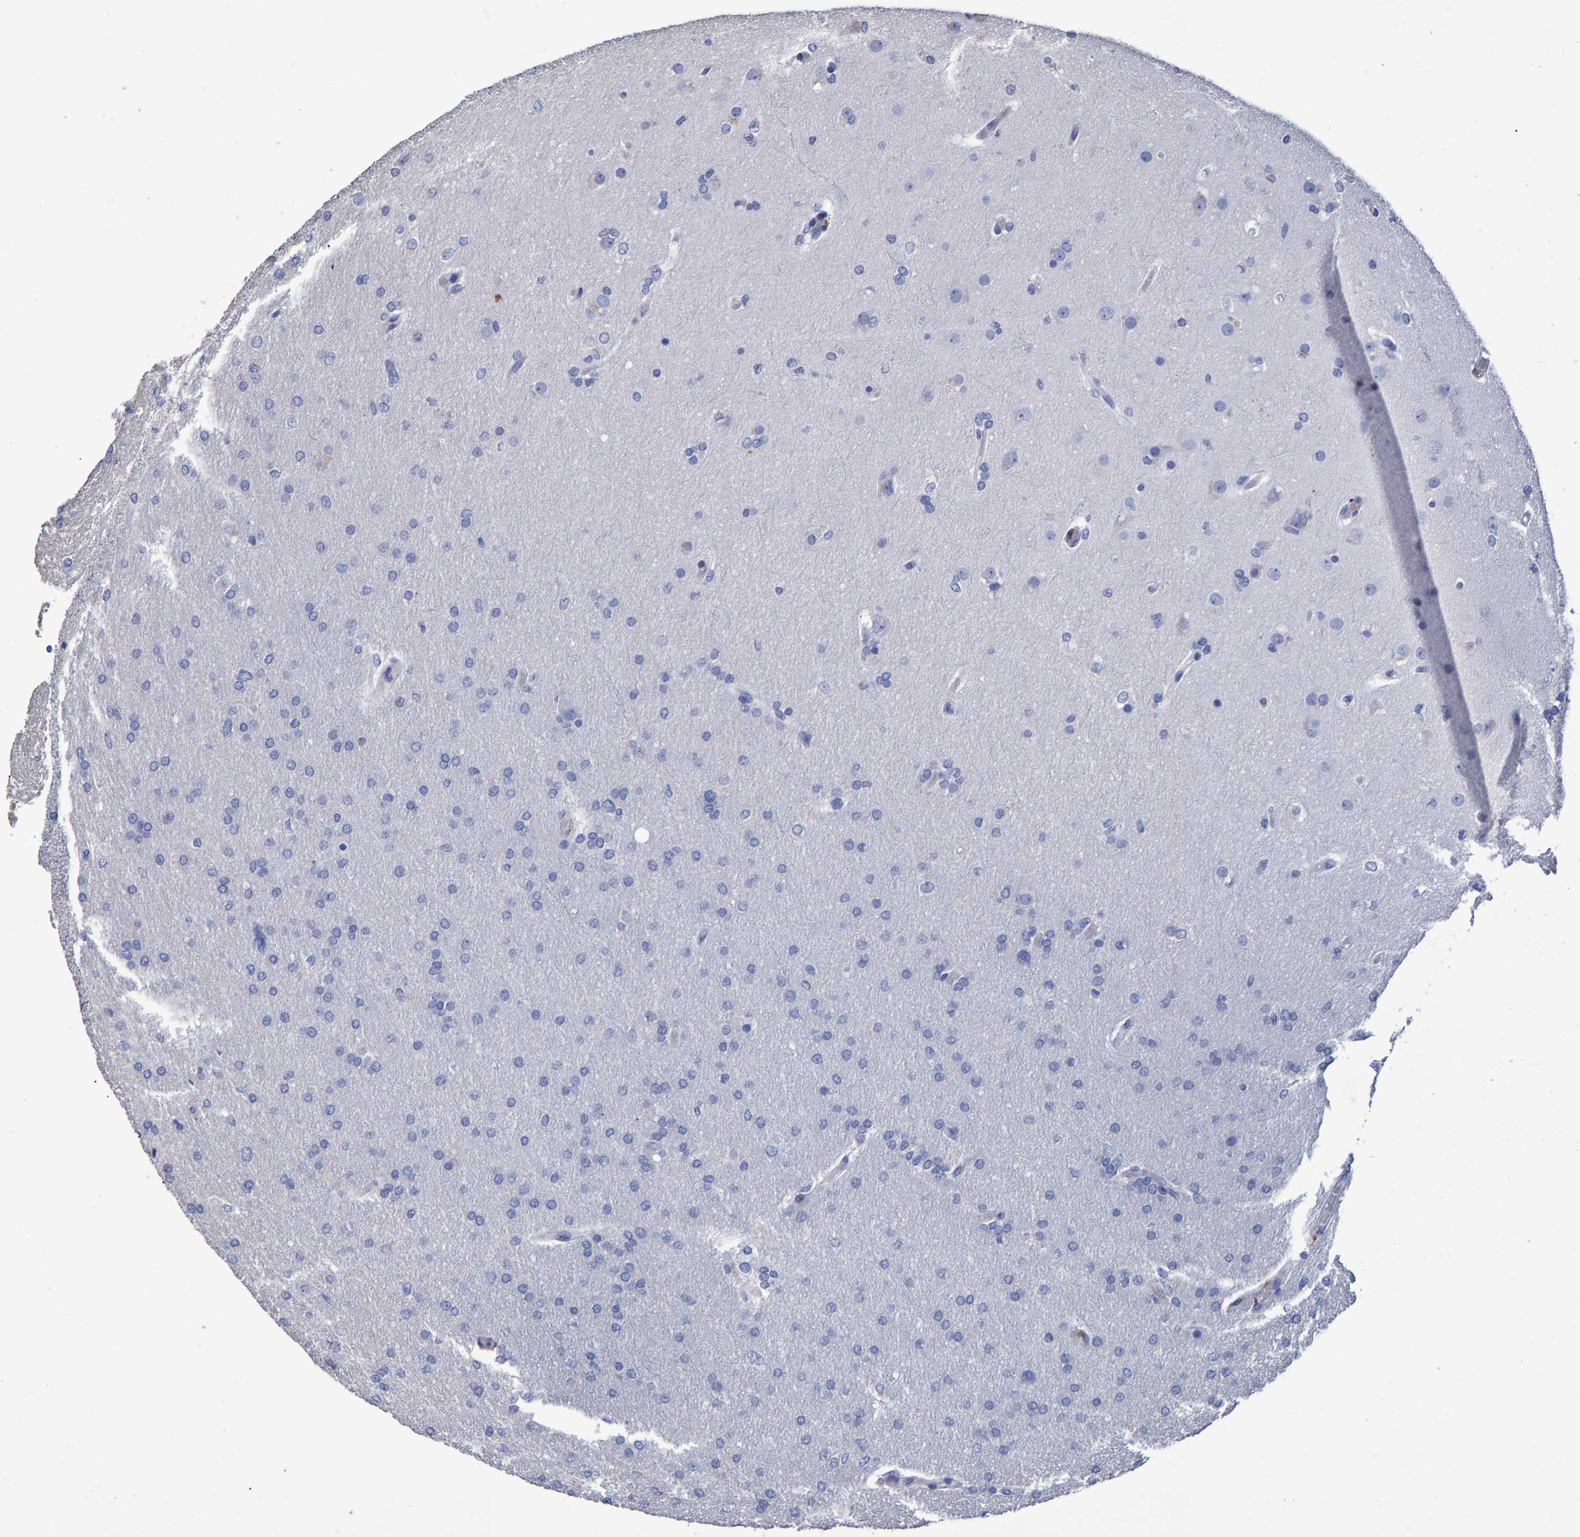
{"staining": {"intensity": "negative", "quantity": "none", "location": "none"}, "tissue": "glioma", "cell_type": "Tumor cells", "image_type": "cancer", "snomed": [{"axis": "morphology", "description": "Glioma, malignant, High grade"}, {"axis": "topography", "description": "Cerebral cortex"}], "caption": "High magnification brightfield microscopy of high-grade glioma (malignant) stained with DAB (brown) and counterstained with hematoxylin (blue): tumor cells show no significant expression.", "gene": "HEMGN", "patient": {"sex": "female", "age": 36}}